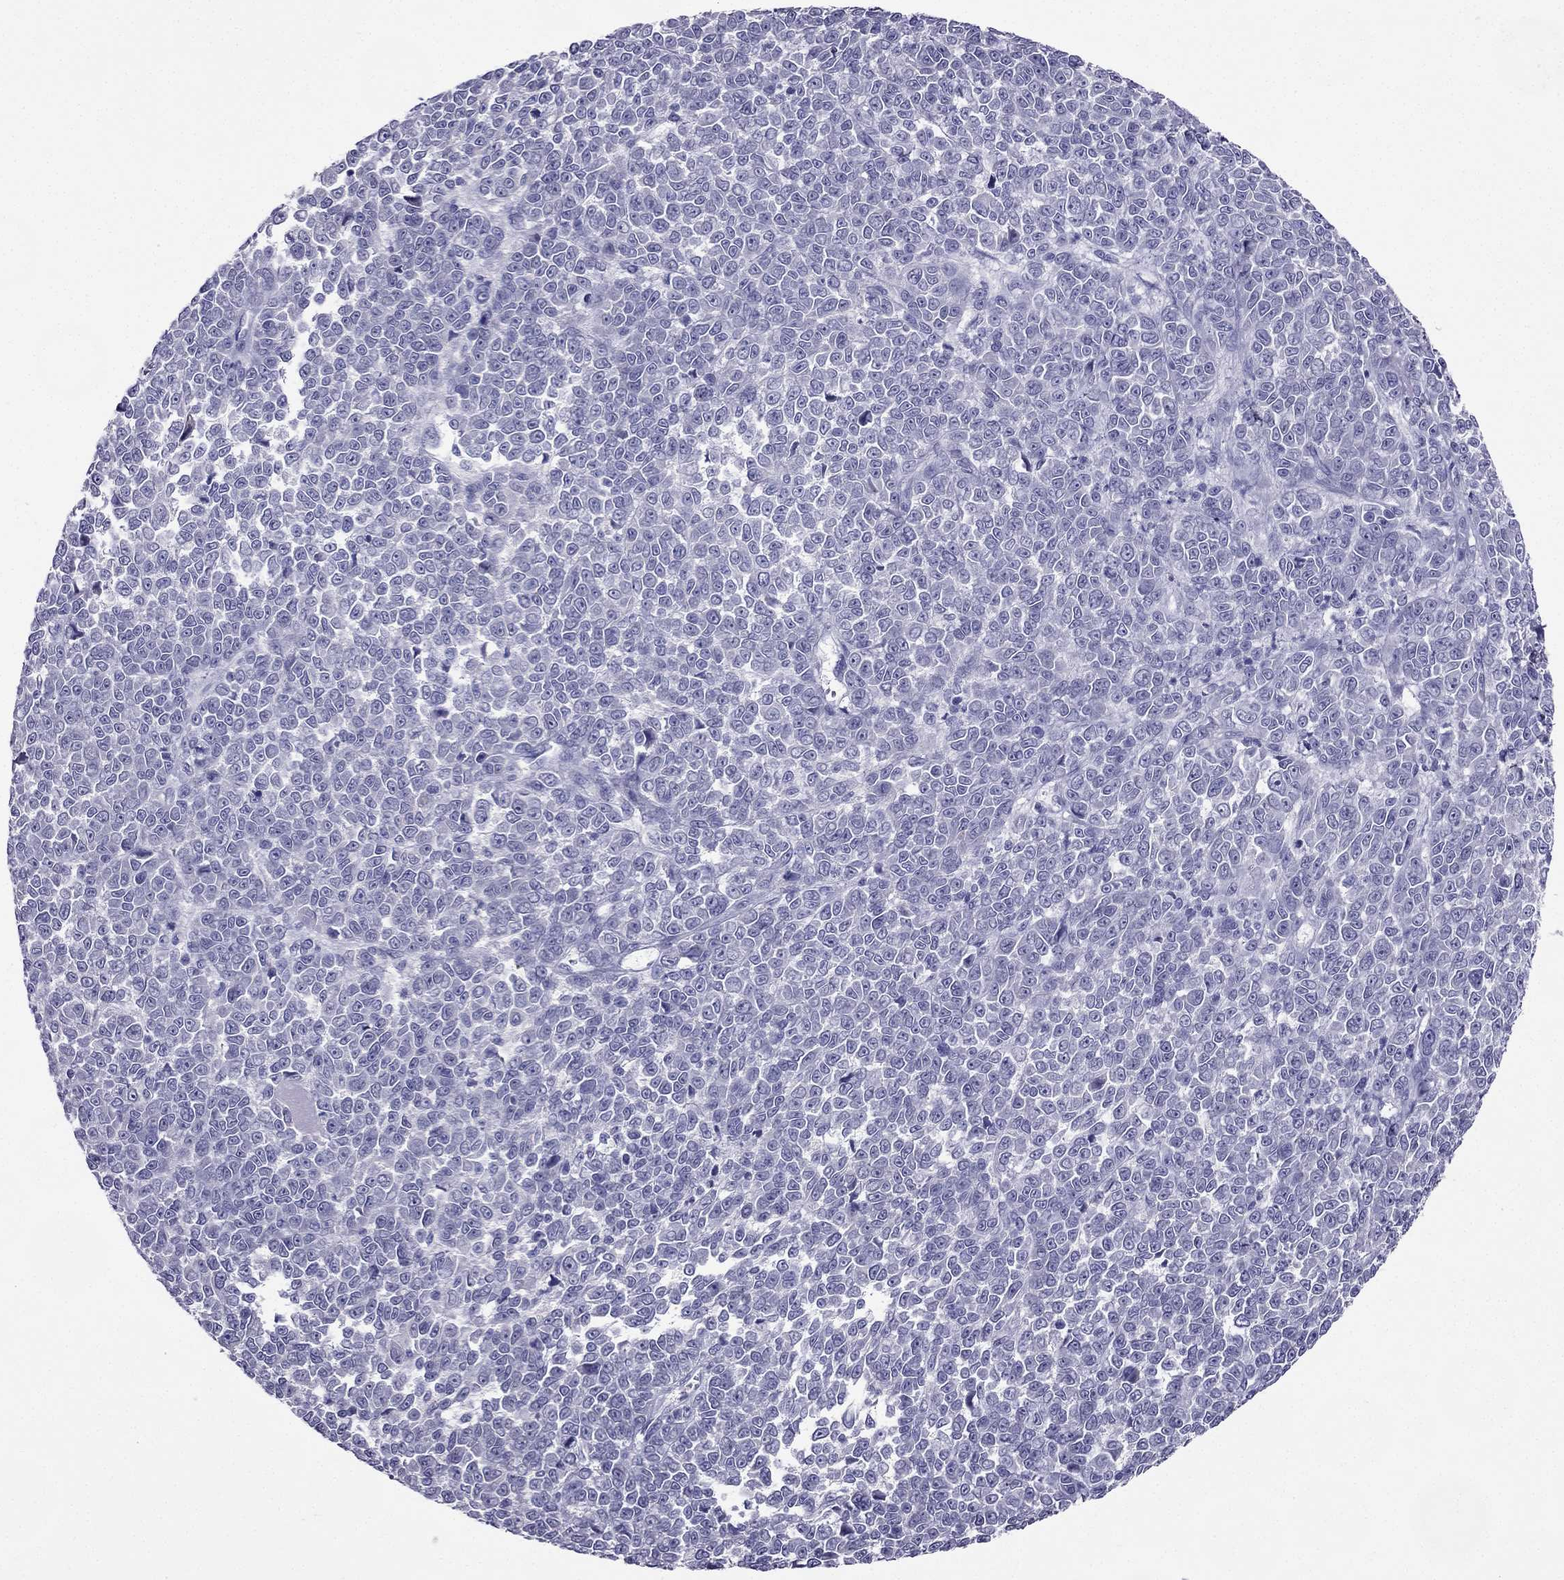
{"staining": {"intensity": "negative", "quantity": "none", "location": "none"}, "tissue": "melanoma", "cell_type": "Tumor cells", "image_type": "cancer", "snomed": [{"axis": "morphology", "description": "Malignant melanoma, NOS"}, {"axis": "topography", "description": "Skin"}], "caption": "Histopathology image shows no protein staining in tumor cells of melanoma tissue.", "gene": "ZNF541", "patient": {"sex": "female", "age": 95}}